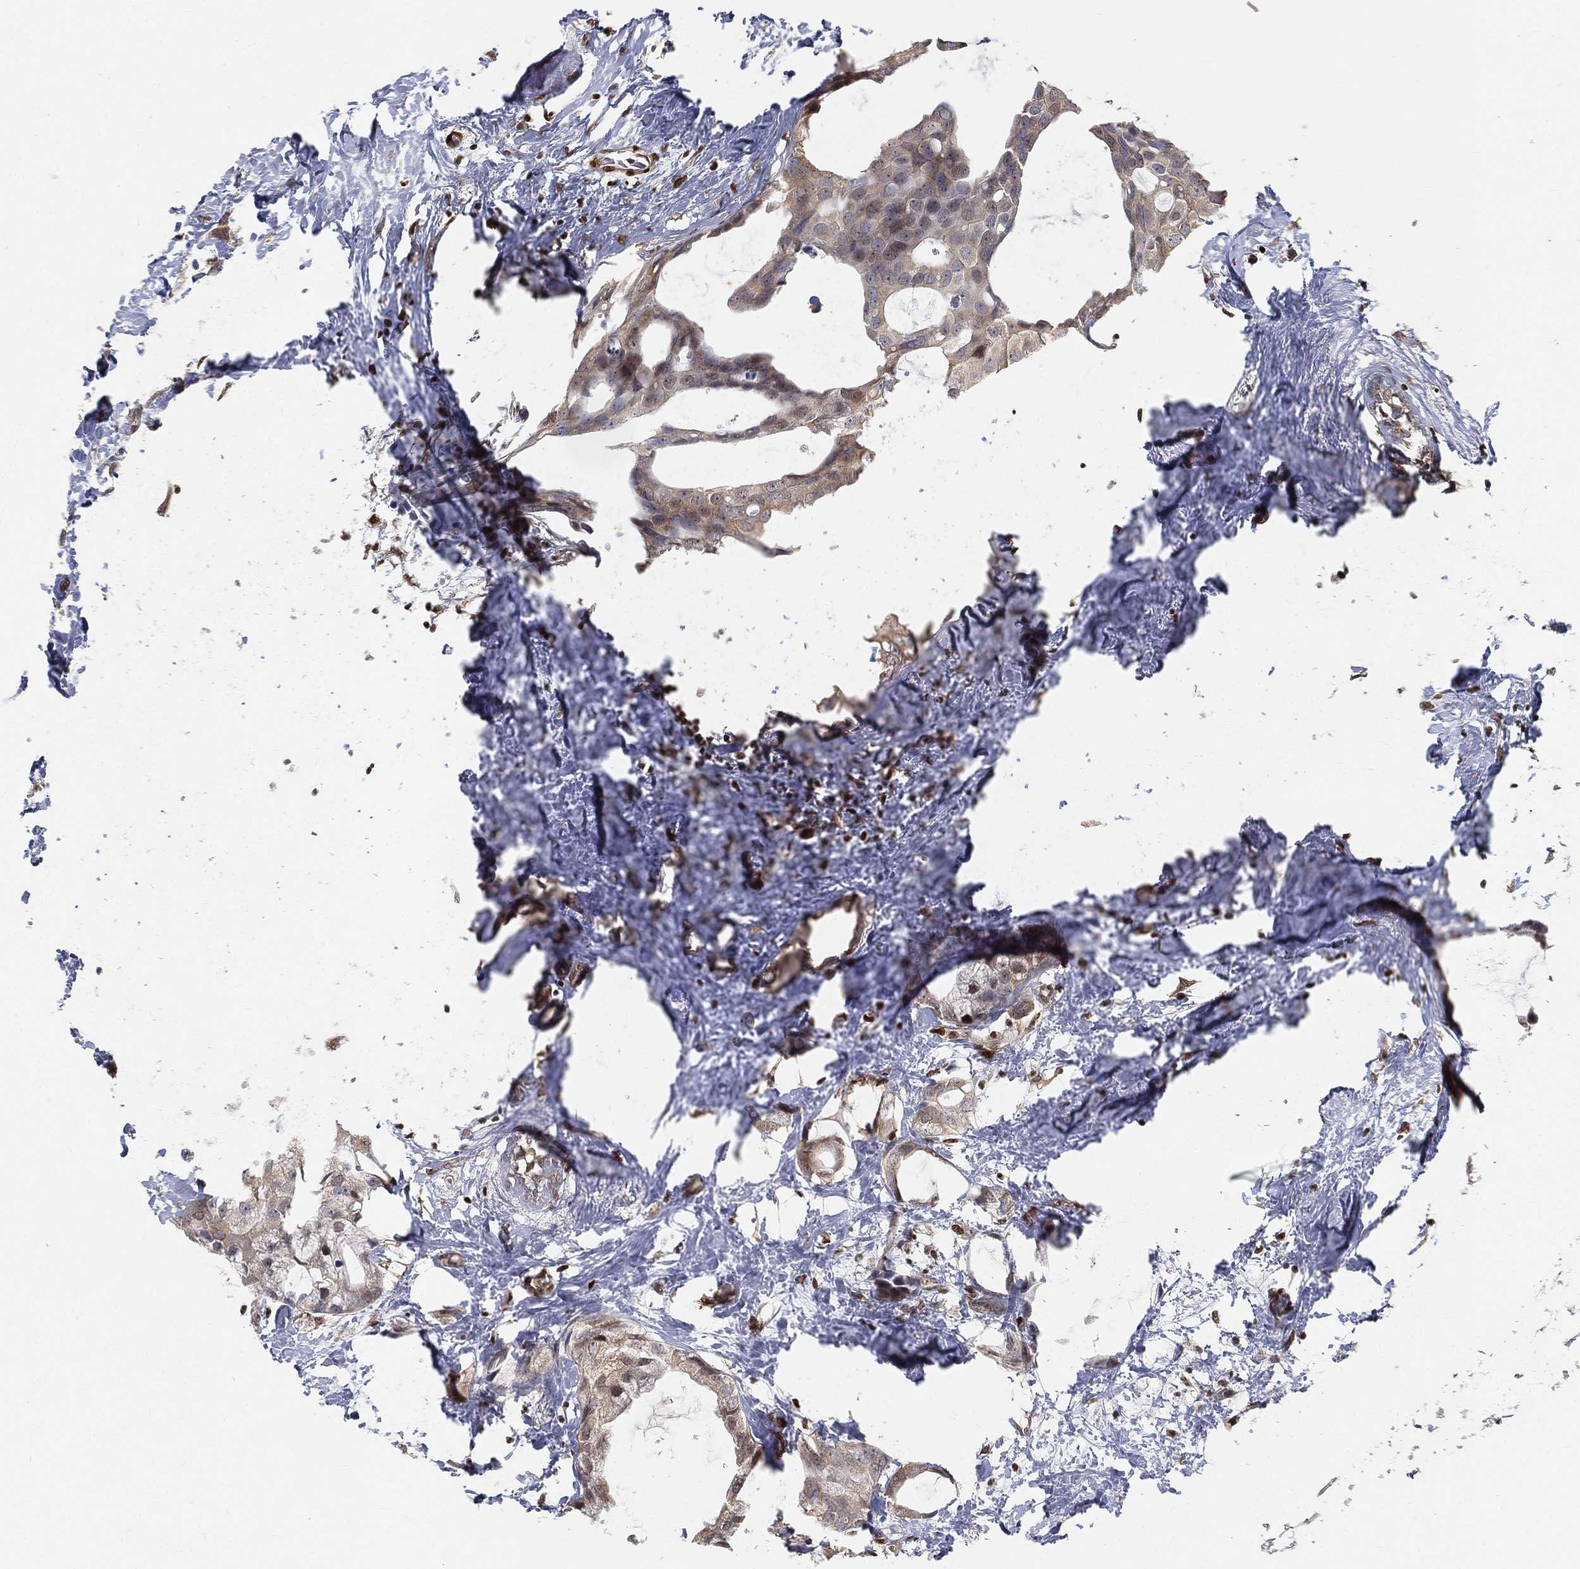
{"staining": {"intensity": "weak", "quantity": "25%-75%", "location": "cytoplasmic/membranous"}, "tissue": "breast cancer", "cell_type": "Tumor cells", "image_type": "cancer", "snomed": [{"axis": "morphology", "description": "Duct carcinoma"}, {"axis": "topography", "description": "Breast"}], "caption": "Approximately 25%-75% of tumor cells in human breast cancer (infiltrating ductal carcinoma) display weak cytoplasmic/membranous protein expression as visualized by brown immunohistochemical staining.", "gene": "CRTC3", "patient": {"sex": "female", "age": 45}}